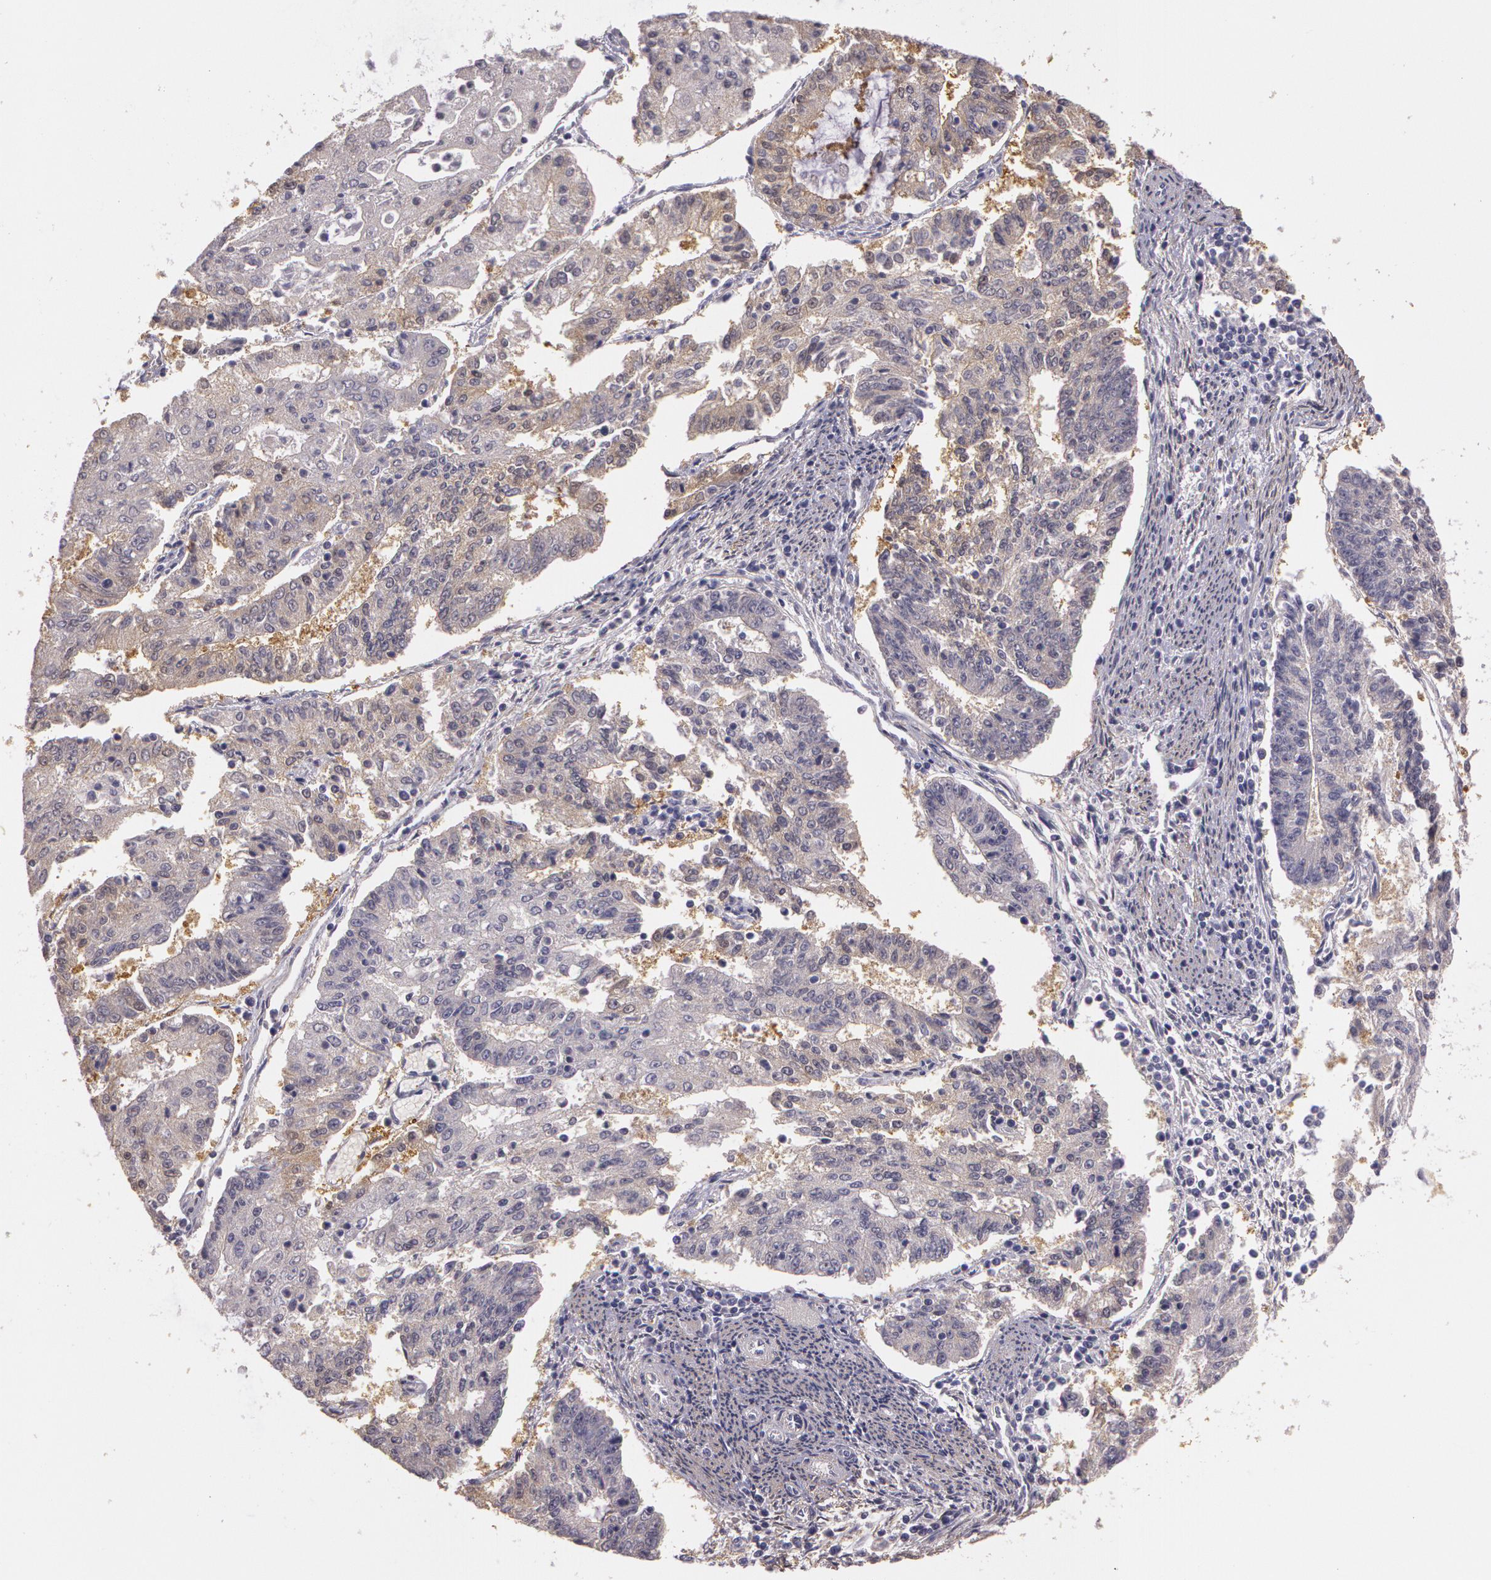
{"staining": {"intensity": "weak", "quantity": "25%-75%", "location": "cytoplasmic/membranous"}, "tissue": "endometrial cancer", "cell_type": "Tumor cells", "image_type": "cancer", "snomed": [{"axis": "morphology", "description": "Adenocarcinoma, NOS"}, {"axis": "topography", "description": "Endometrium"}], "caption": "Weak cytoplasmic/membranous expression for a protein is seen in approximately 25%-75% of tumor cells of endometrial cancer using IHC.", "gene": "G2E3", "patient": {"sex": "female", "age": 56}}